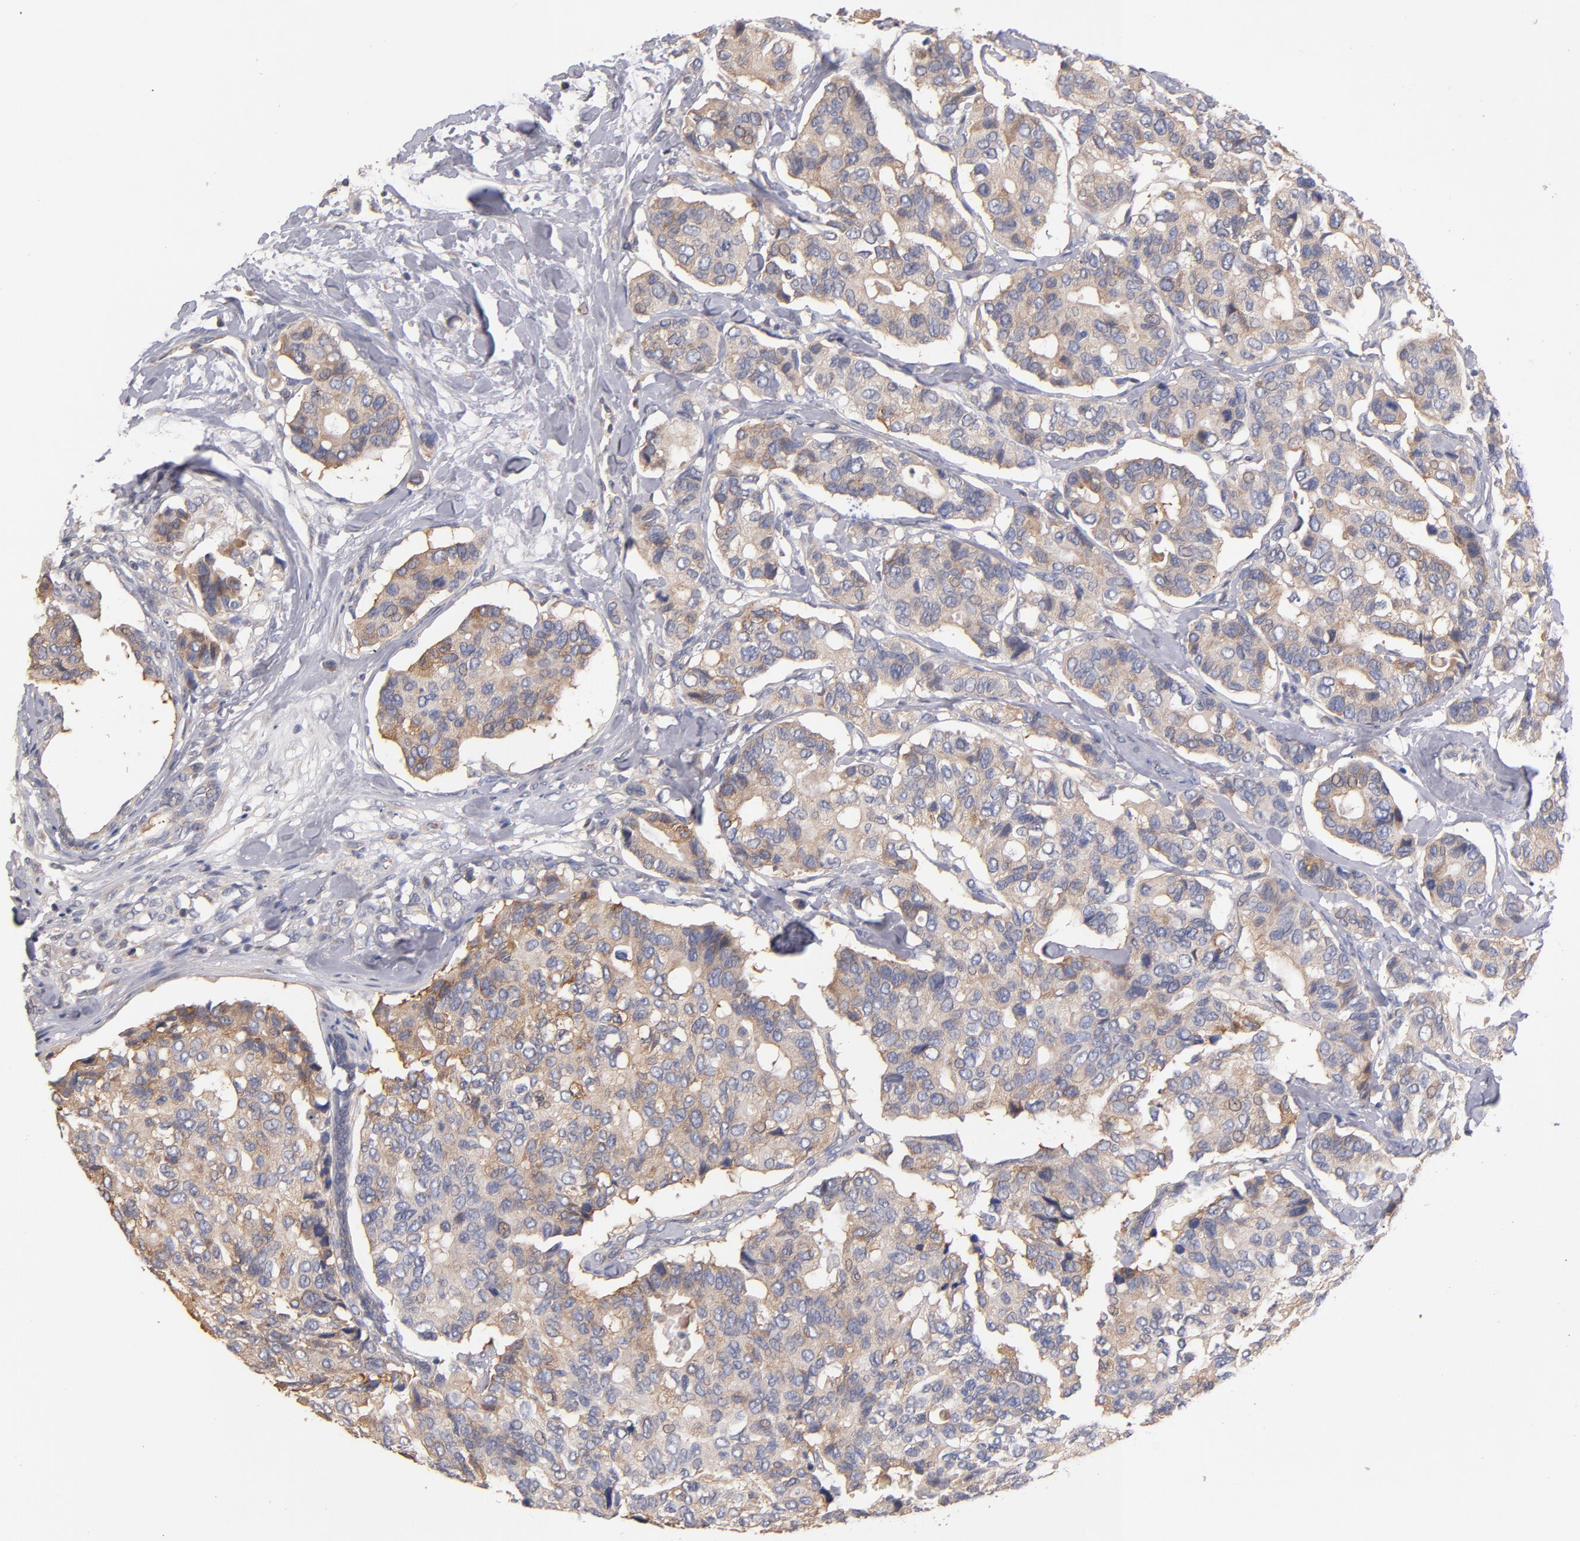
{"staining": {"intensity": "moderate", "quantity": ">75%", "location": "cytoplasmic/membranous"}, "tissue": "breast cancer", "cell_type": "Tumor cells", "image_type": "cancer", "snomed": [{"axis": "morphology", "description": "Duct carcinoma"}, {"axis": "topography", "description": "Breast"}], "caption": "IHC image of neoplastic tissue: breast invasive ductal carcinoma stained using immunohistochemistry exhibits medium levels of moderate protein expression localized specifically in the cytoplasmic/membranous of tumor cells, appearing as a cytoplasmic/membranous brown color.", "gene": "DACT1", "patient": {"sex": "female", "age": 69}}